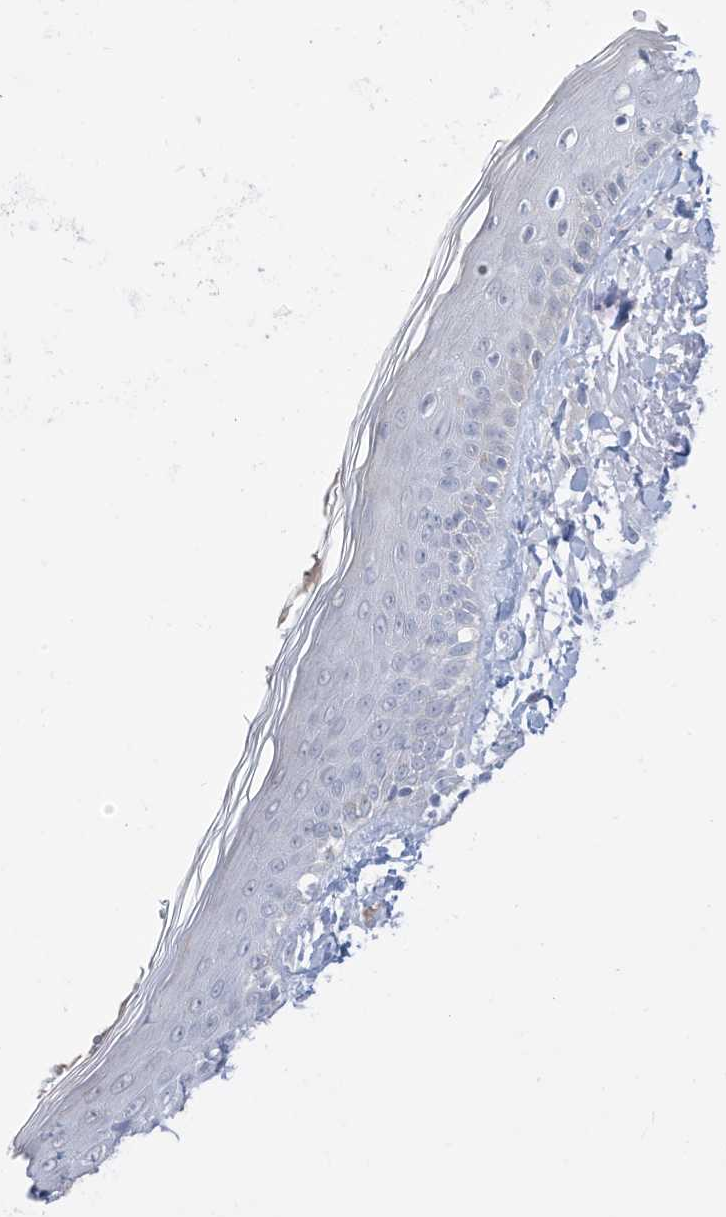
{"staining": {"intensity": "negative", "quantity": "none", "location": "none"}, "tissue": "skin", "cell_type": "Fibroblasts", "image_type": "normal", "snomed": [{"axis": "morphology", "description": "Normal tissue, NOS"}, {"axis": "topography", "description": "Skin"}, {"axis": "topography", "description": "Skeletal muscle"}], "caption": "Photomicrograph shows no significant protein expression in fibroblasts of normal skin. (Stains: DAB (3,3'-diaminobenzidine) immunohistochemistry with hematoxylin counter stain, Microscopy: brightfield microscopy at high magnification).", "gene": "OGT", "patient": {"sex": "male", "age": 83}}